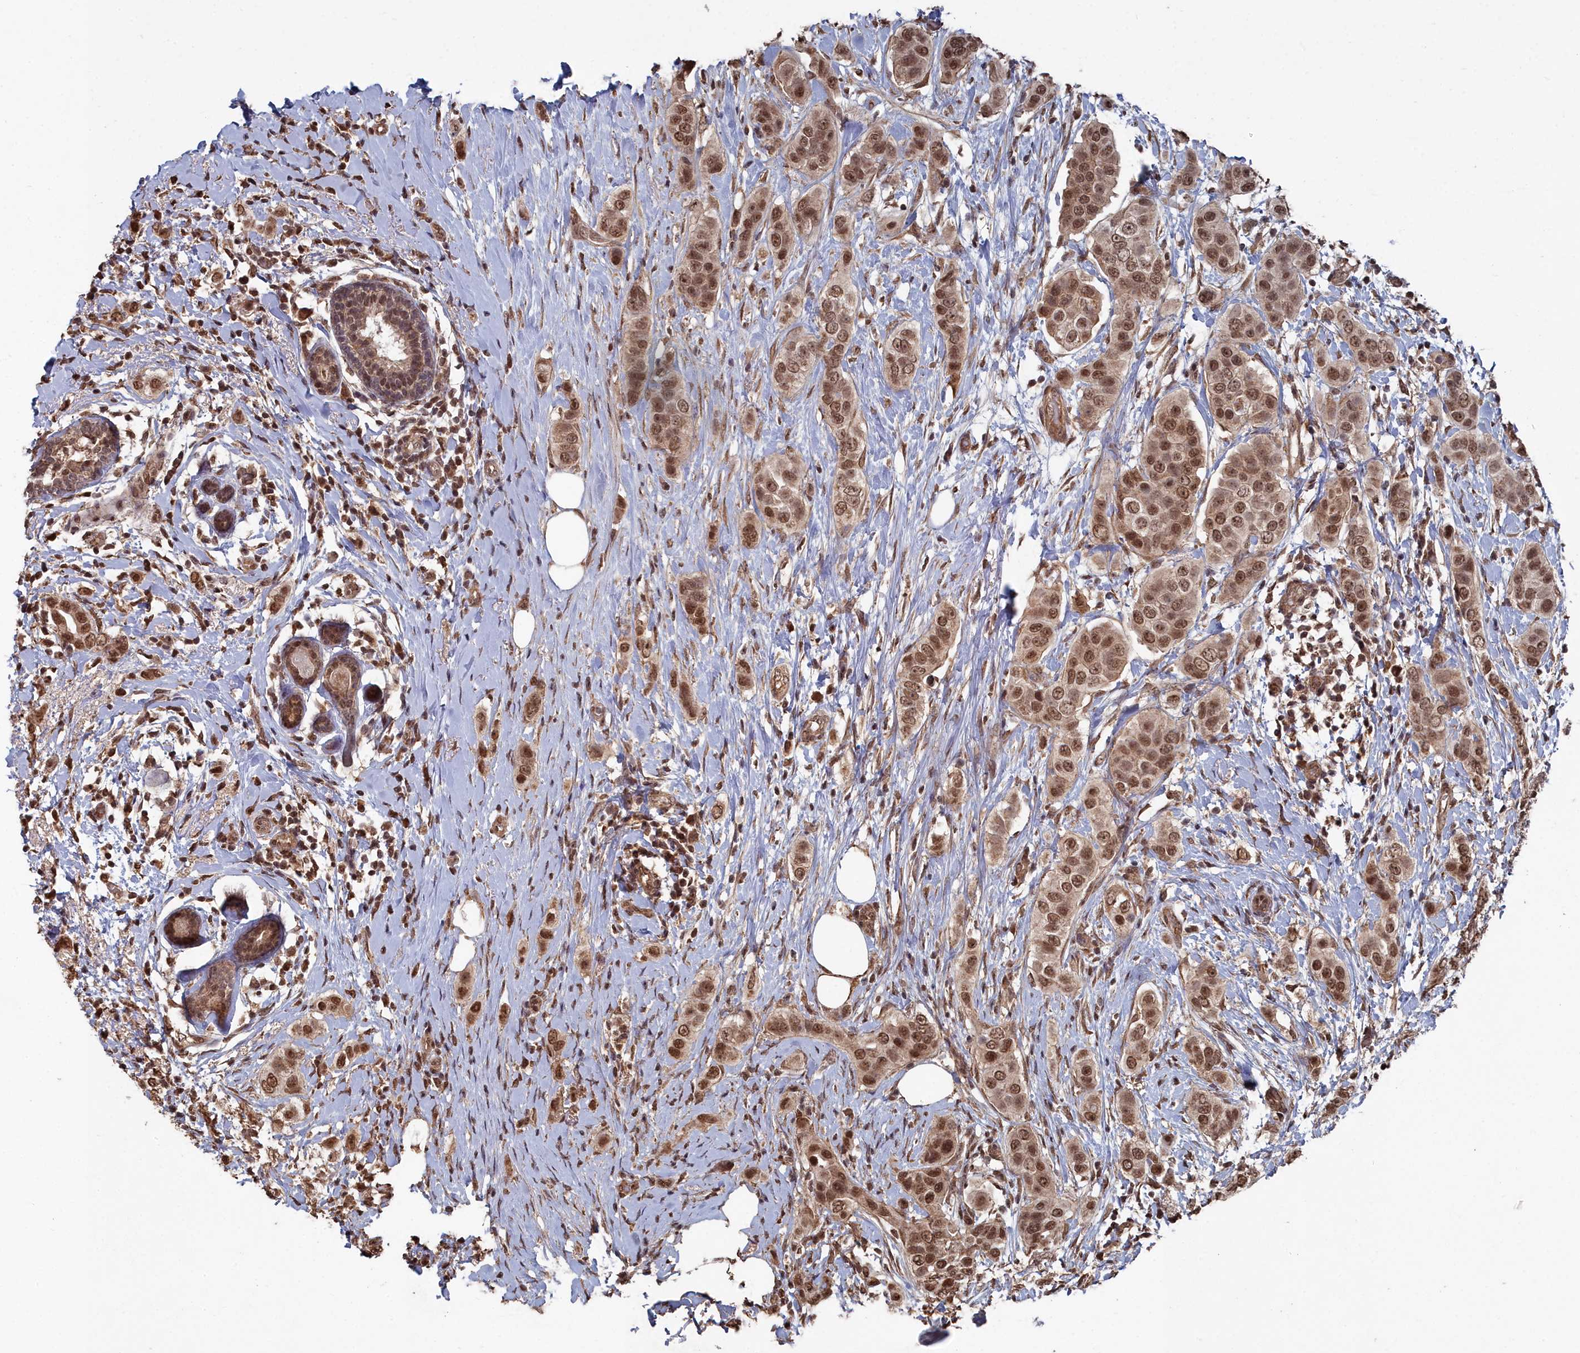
{"staining": {"intensity": "moderate", "quantity": ">75%", "location": "cytoplasmic/membranous,nuclear"}, "tissue": "breast cancer", "cell_type": "Tumor cells", "image_type": "cancer", "snomed": [{"axis": "morphology", "description": "Lobular carcinoma"}, {"axis": "topography", "description": "Breast"}], "caption": "Protein analysis of lobular carcinoma (breast) tissue demonstrates moderate cytoplasmic/membranous and nuclear expression in about >75% of tumor cells.", "gene": "CCNP", "patient": {"sex": "female", "age": 51}}